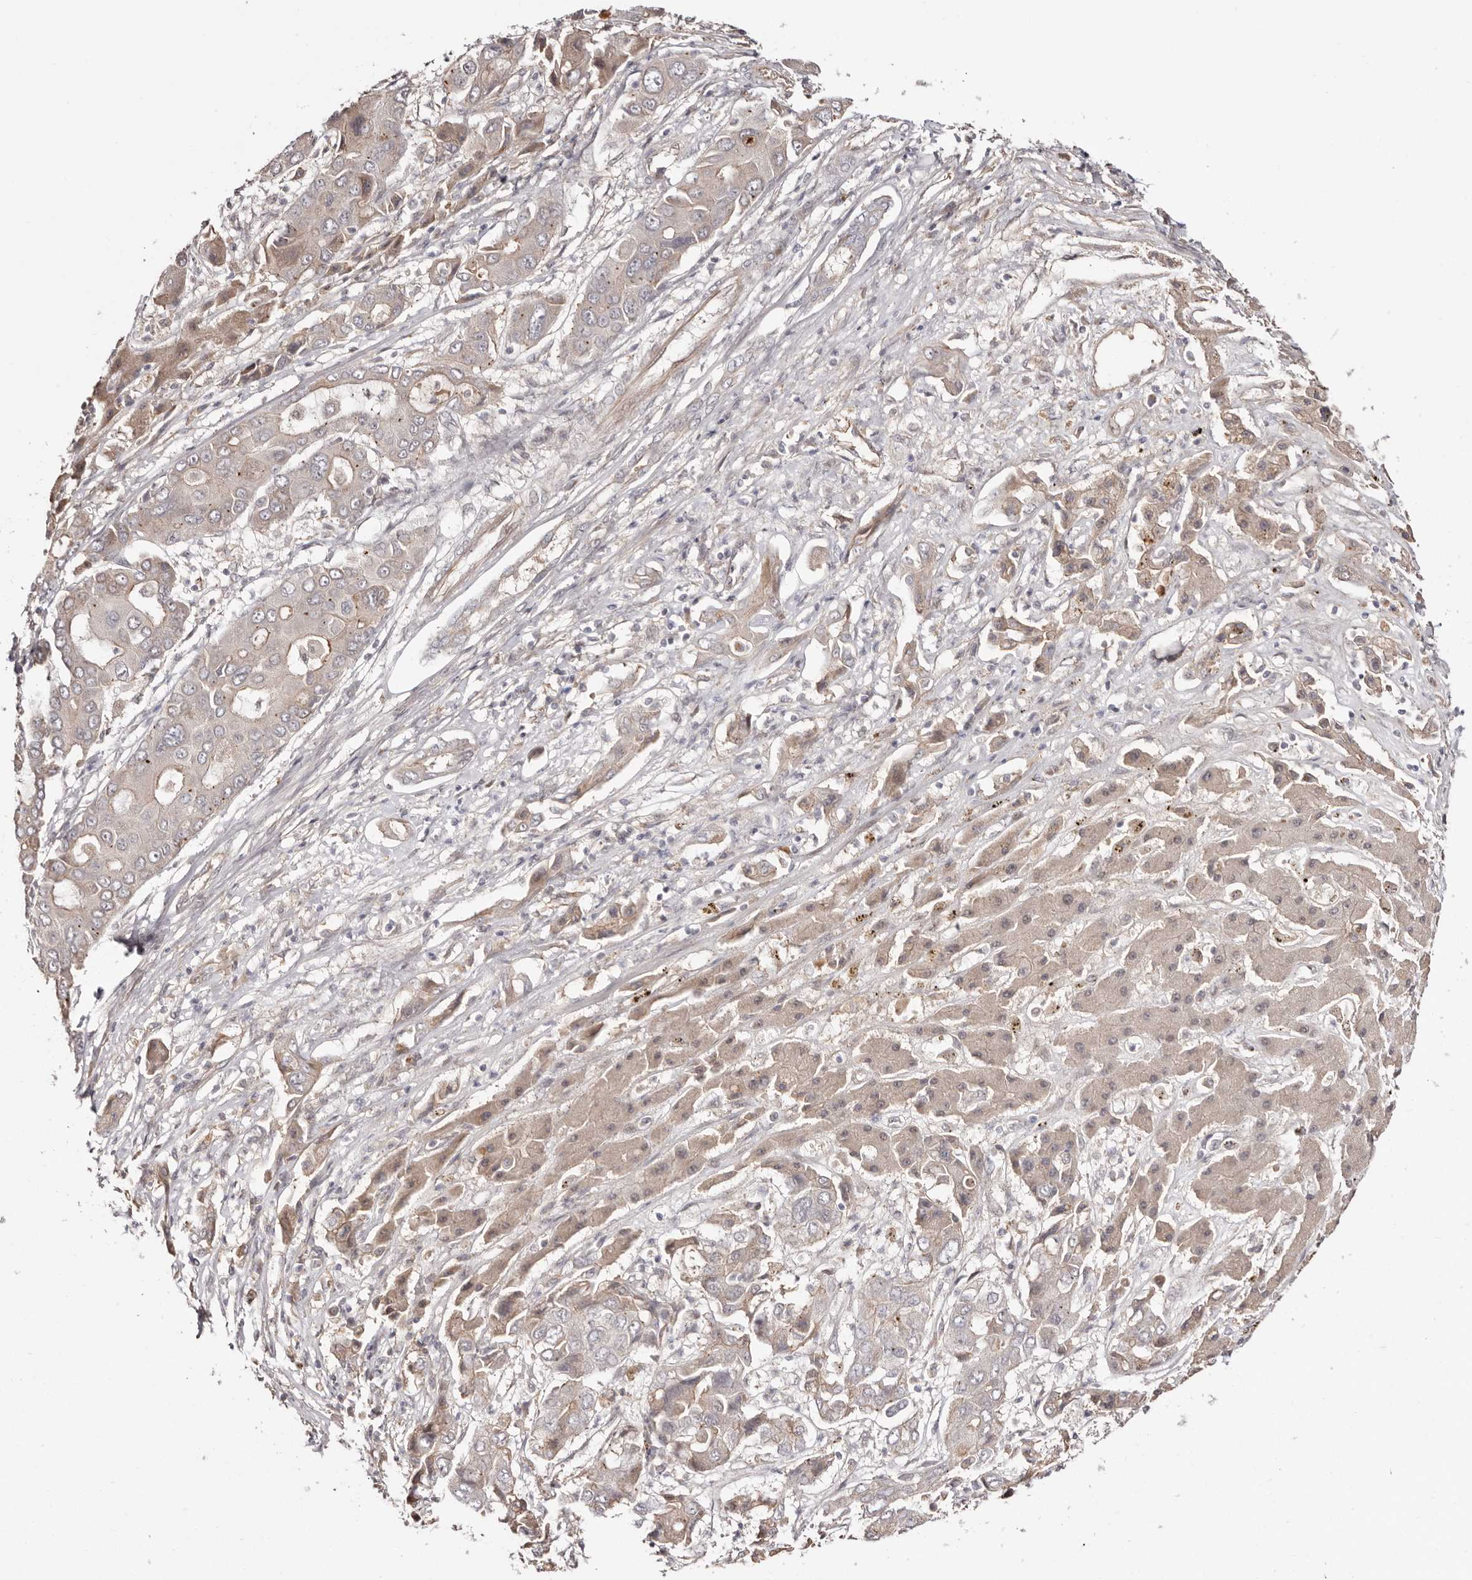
{"staining": {"intensity": "weak", "quantity": "<25%", "location": "cytoplasmic/membranous"}, "tissue": "liver cancer", "cell_type": "Tumor cells", "image_type": "cancer", "snomed": [{"axis": "morphology", "description": "Cholangiocarcinoma"}, {"axis": "topography", "description": "Liver"}], "caption": "The image displays no staining of tumor cells in liver cholangiocarcinoma.", "gene": "EGR3", "patient": {"sex": "male", "age": 67}}